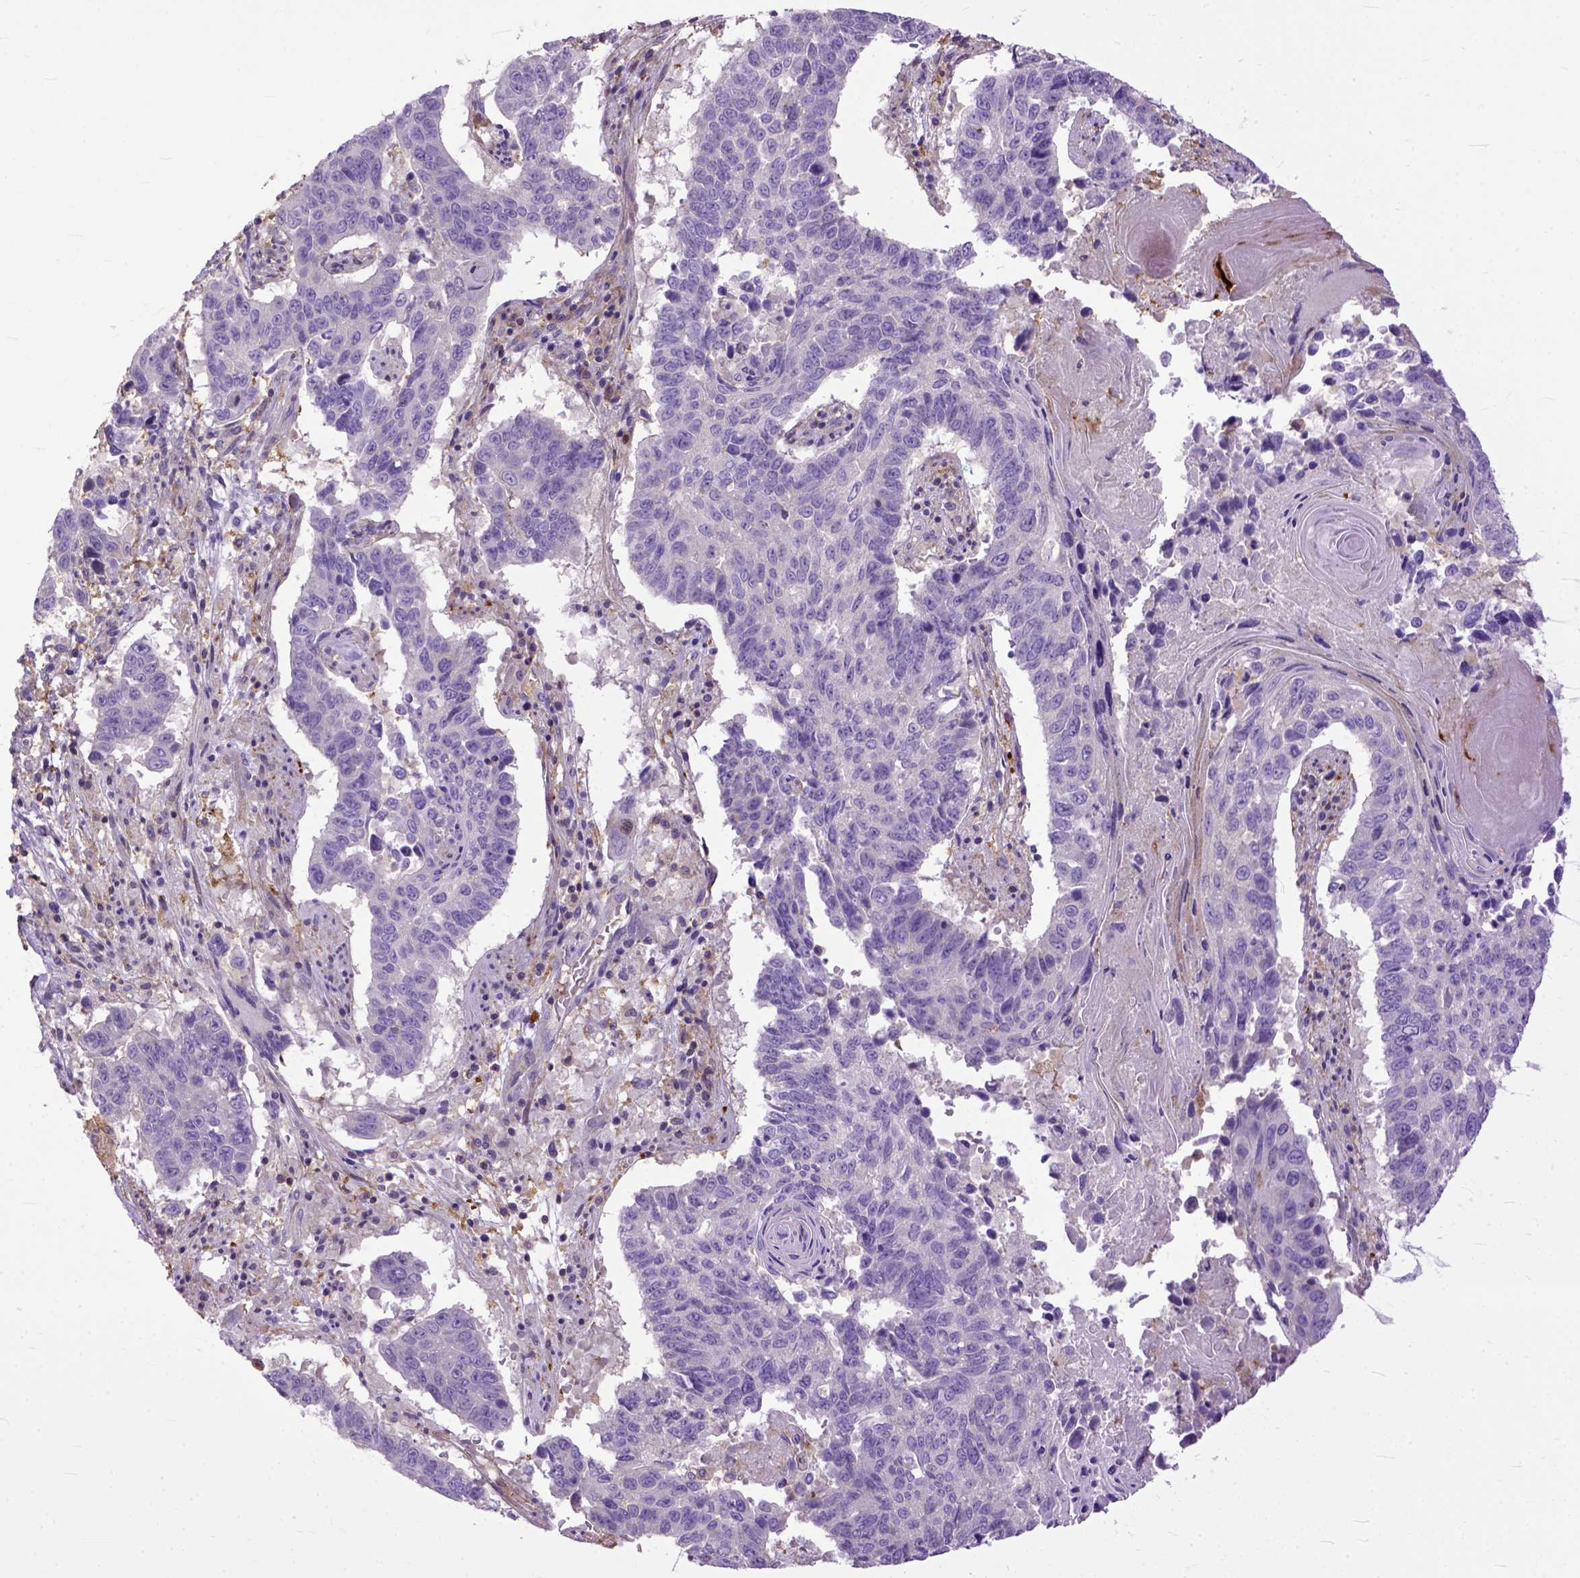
{"staining": {"intensity": "negative", "quantity": "none", "location": "none"}, "tissue": "lung cancer", "cell_type": "Tumor cells", "image_type": "cancer", "snomed": [{"axis": "morphology", "description": "Squamous cell carcinoma, NOS"}, {"axis": "topography", "description": "Lung"}], "caption": "Tumor cells are negative for brown protein staining in lung cancer.", "gene": "NAMPT", "patient": {"sex": "male", "age": 73}}